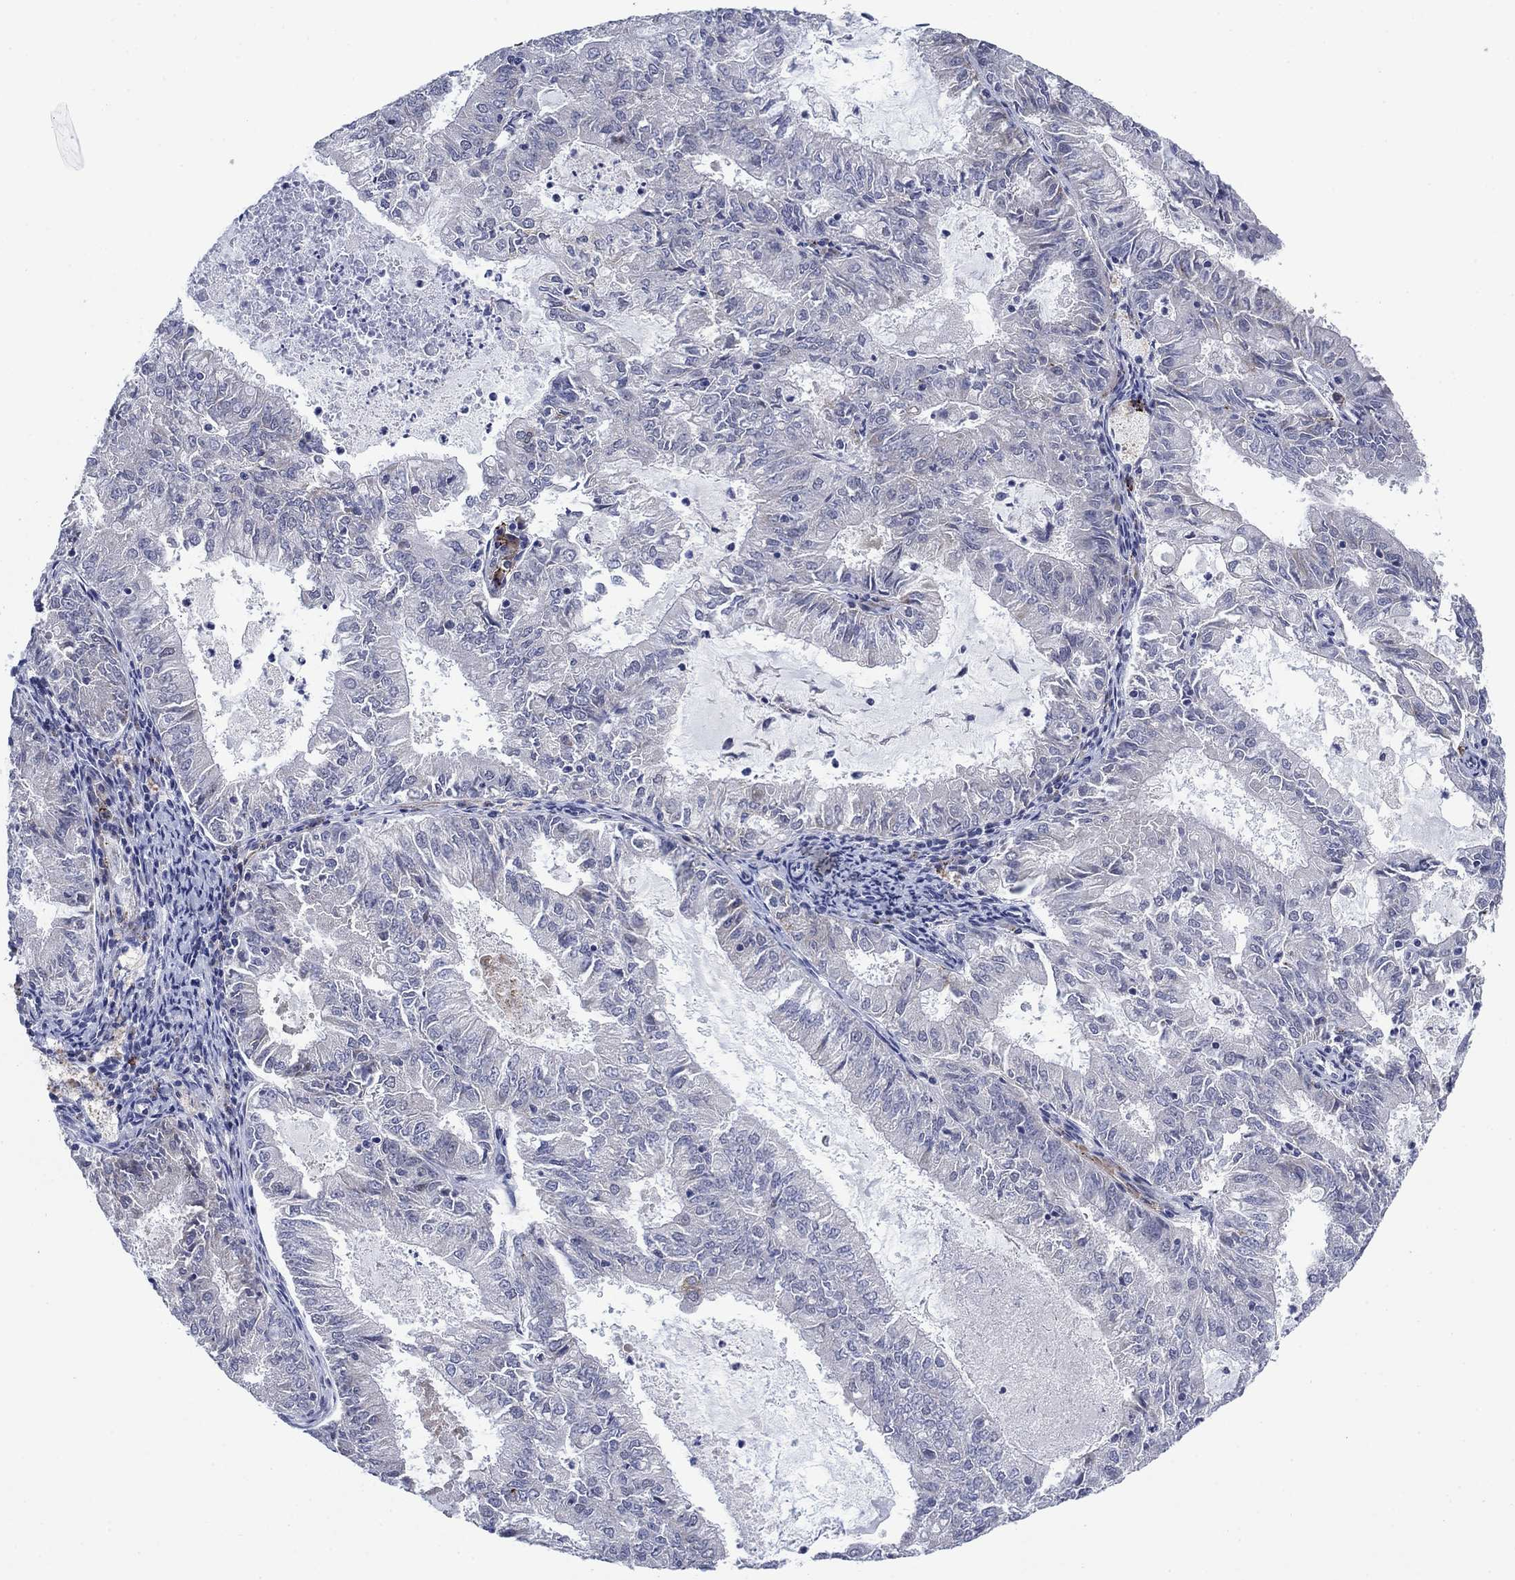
{"staining": {"intensity": "negative", "quantity": "none", "location": "none"}, "tissue": "endometrial cancer", "cell_type": "Tumor cells", "image_type": "cancer", "snomed": [{"axis": "morphology", "description": "Adenocarcinoma, NOS"}, {"axis": "topography", "description": "Endometrium"}], "caption": "High power microscopy photomicrograph of an immunohistochemistry (IHC) image of endometrial cancer (adenocarcinoma), revealing no significant staining in tumor cells.", "gene": "SDC1", "patient": {"sex": "female", "age": 57}}